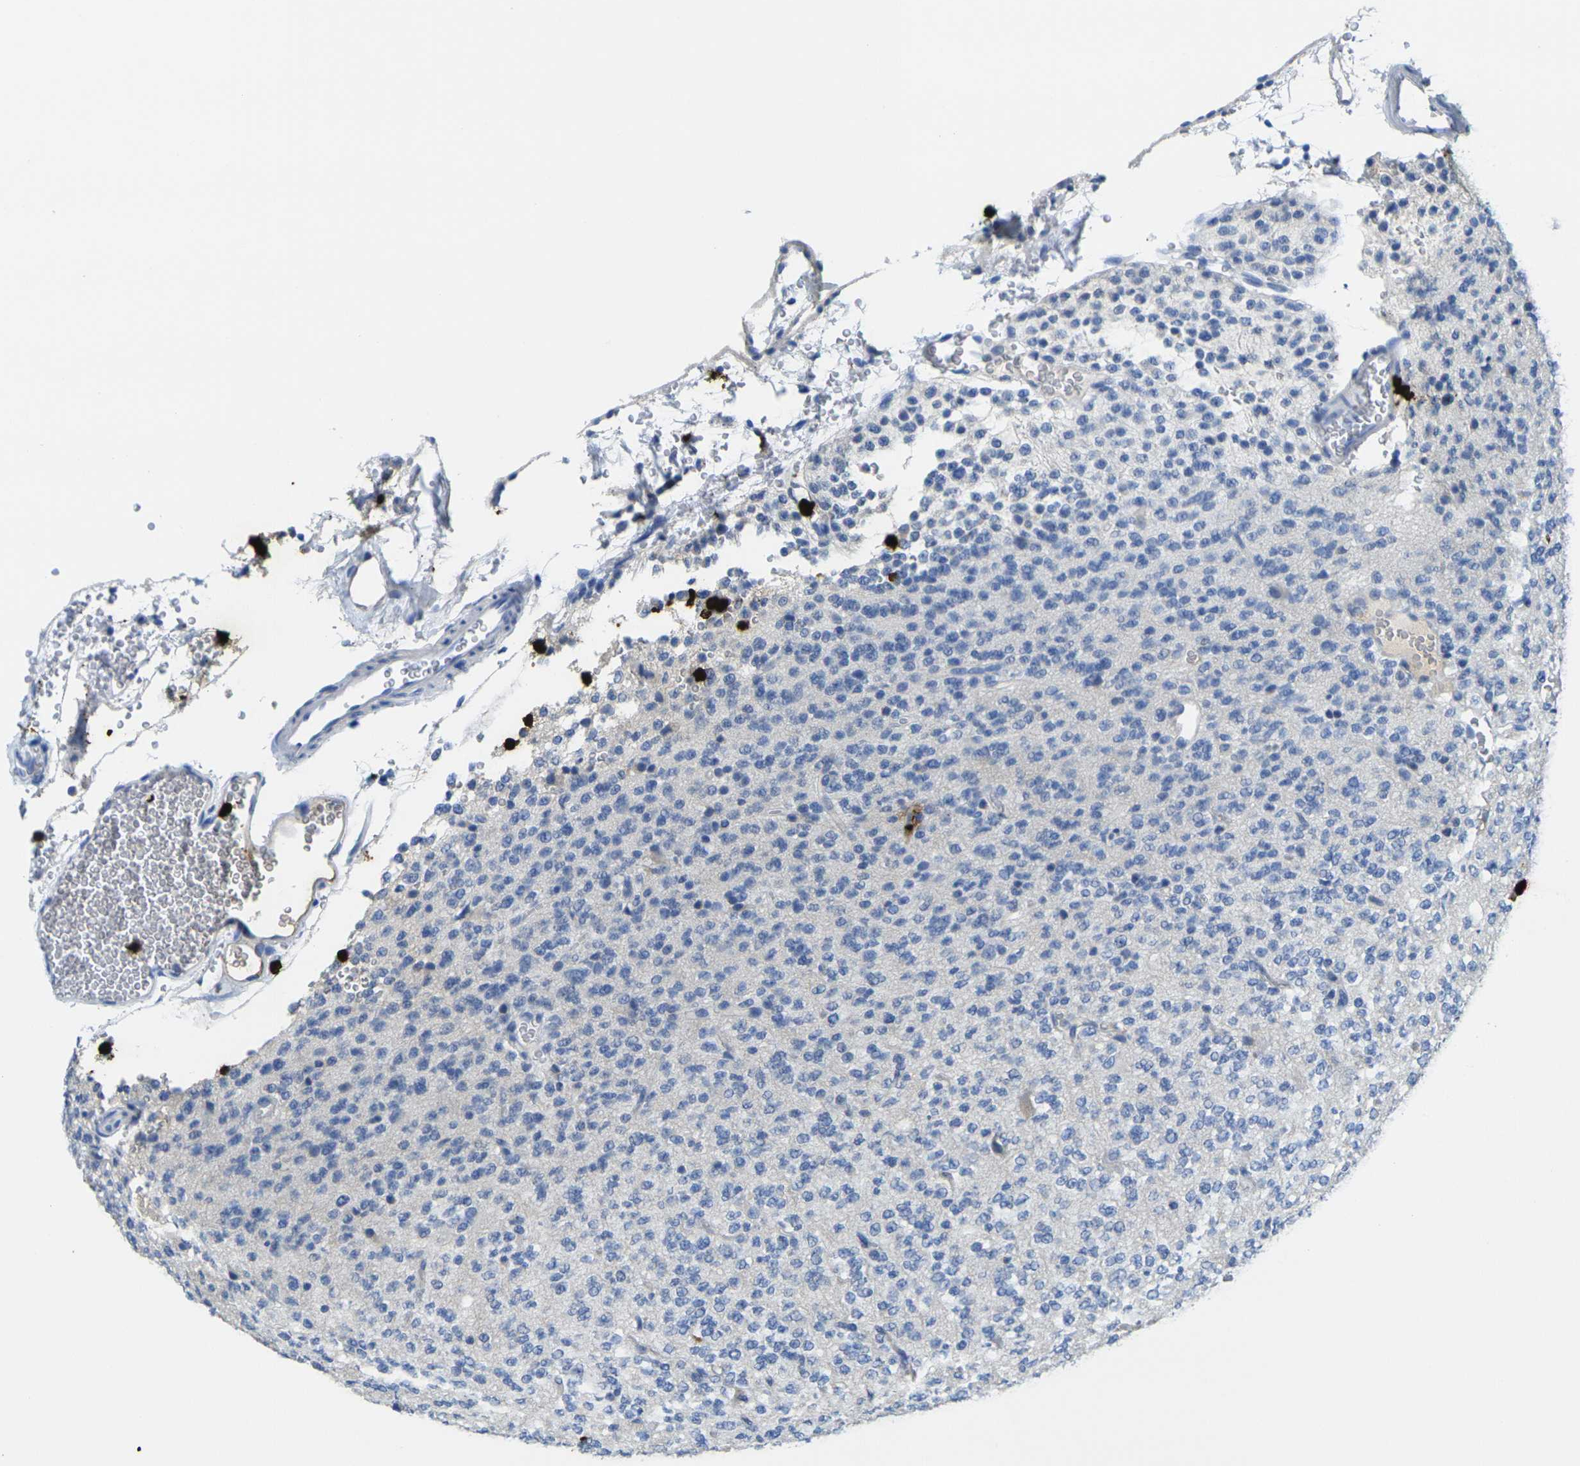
{"staining": {"intensity": "negative", "quantity": "none", "location": "none"}, "tissue": "glioma", "cell_type": "Tumor cells", "image_type": "cancer", "snomed": [{"axis": "morphology", "description": "Glioma, malignant, Low grade"}, {"axis": "topography", "description": "Brain"}], "caption": "An IHC micrograph of glioma is shown. There is no staining in tumor cells of glioma.", "gene": "S100A9", "patient": {"sex": "male", "age": 38}}